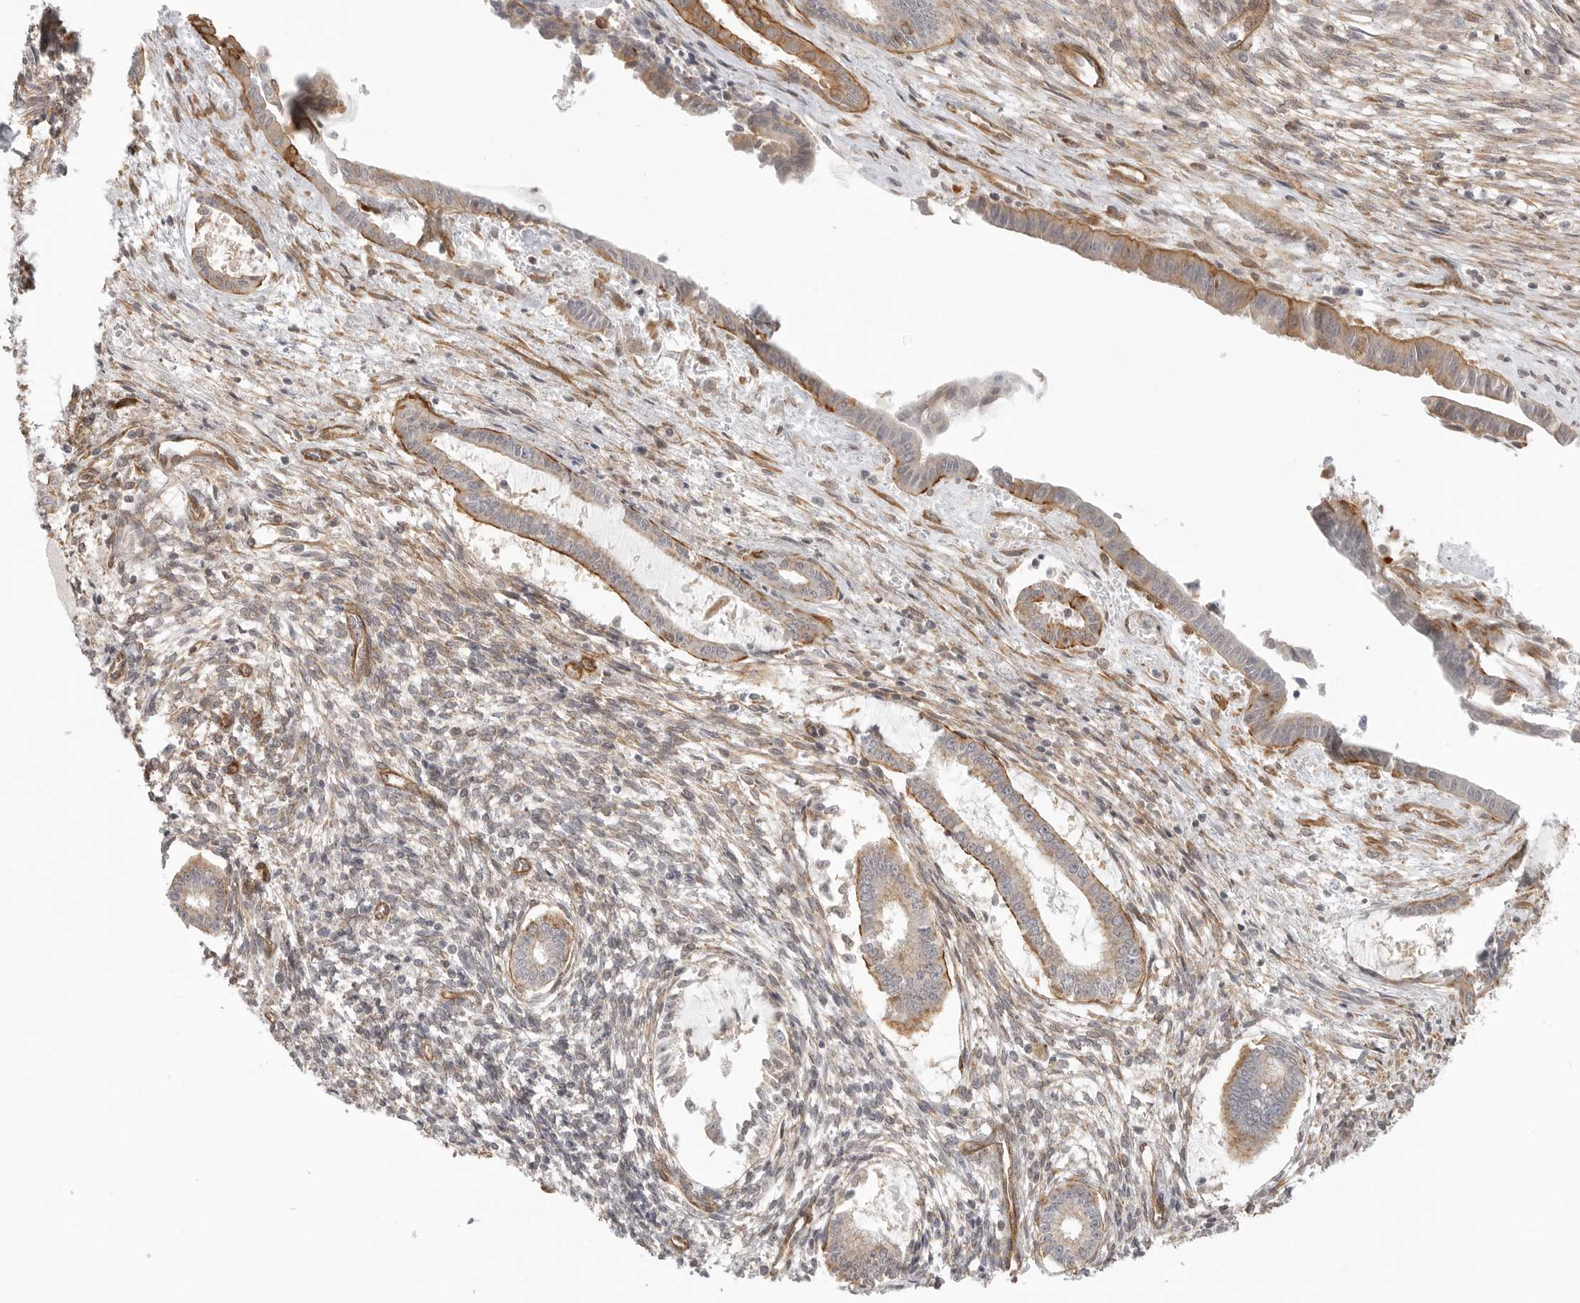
{"staining": {"intensity": "weak", "quantity": "<25%", "location": "cytoplasmic/membranous"}, "tissue": "endometrium", "cell_type": "Cells in endometrial stroma", "image_type": "normal", "snomed": [{"axis": "morphology", "description": "Normal tissue, NOS"}, {"axis": "topography", "description": "Endometrium"}], "caption": "The micrograph demonstrates no significant expression in cells in endometrial stroma of endometrium. Brightfield microscopy of immunohistochemistry (IHC) stained with DAB (brown) and hematoxylin (blue), captured at high magnification.", "gene": "ATOH7", "patient": {"sex": "female", "age": 56}}